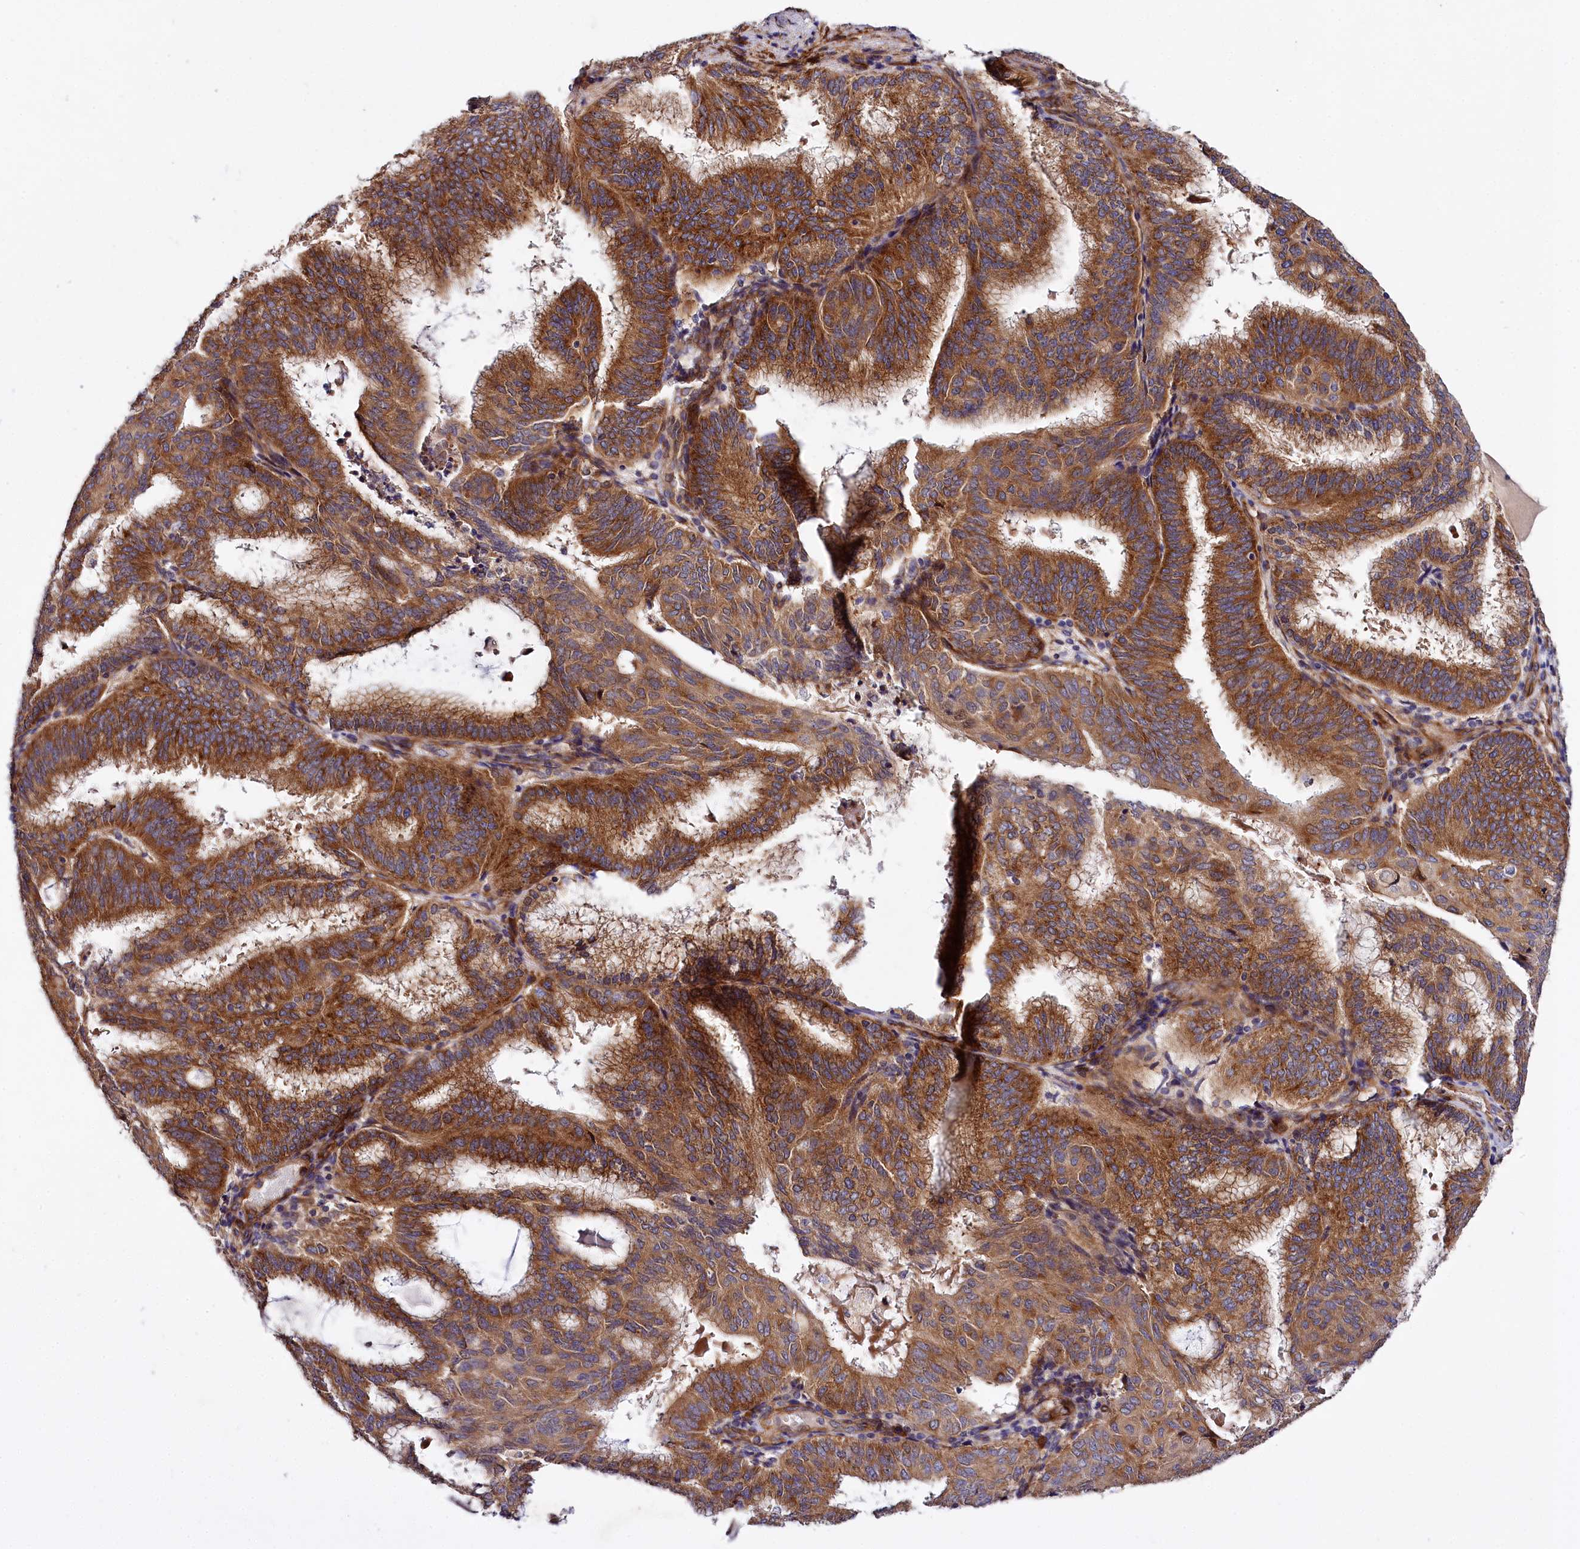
{"staining": {"intensity": "strong", "quantity": ">75%", "location": "cytoplasmic/membranous"}, "tissue": "endometrial cancer", "cell_type": "Tumor cells", "image_type": "cancer", "snomed": [{"axis": "morphology", "description": "Adenocarcinoma, NOS"}, {"axis": "topography", "description": "Endometrium"}], "caption": "Immunohistochemistry image of endometrial adenocarcinoma stained for a protein (brown), which displays high levels of strong cytoplasmic/membranous positivity in approximately >75% of tumor cells.", "gene": "SPATS2", "patient": {"sex": "female", "age": 49}}